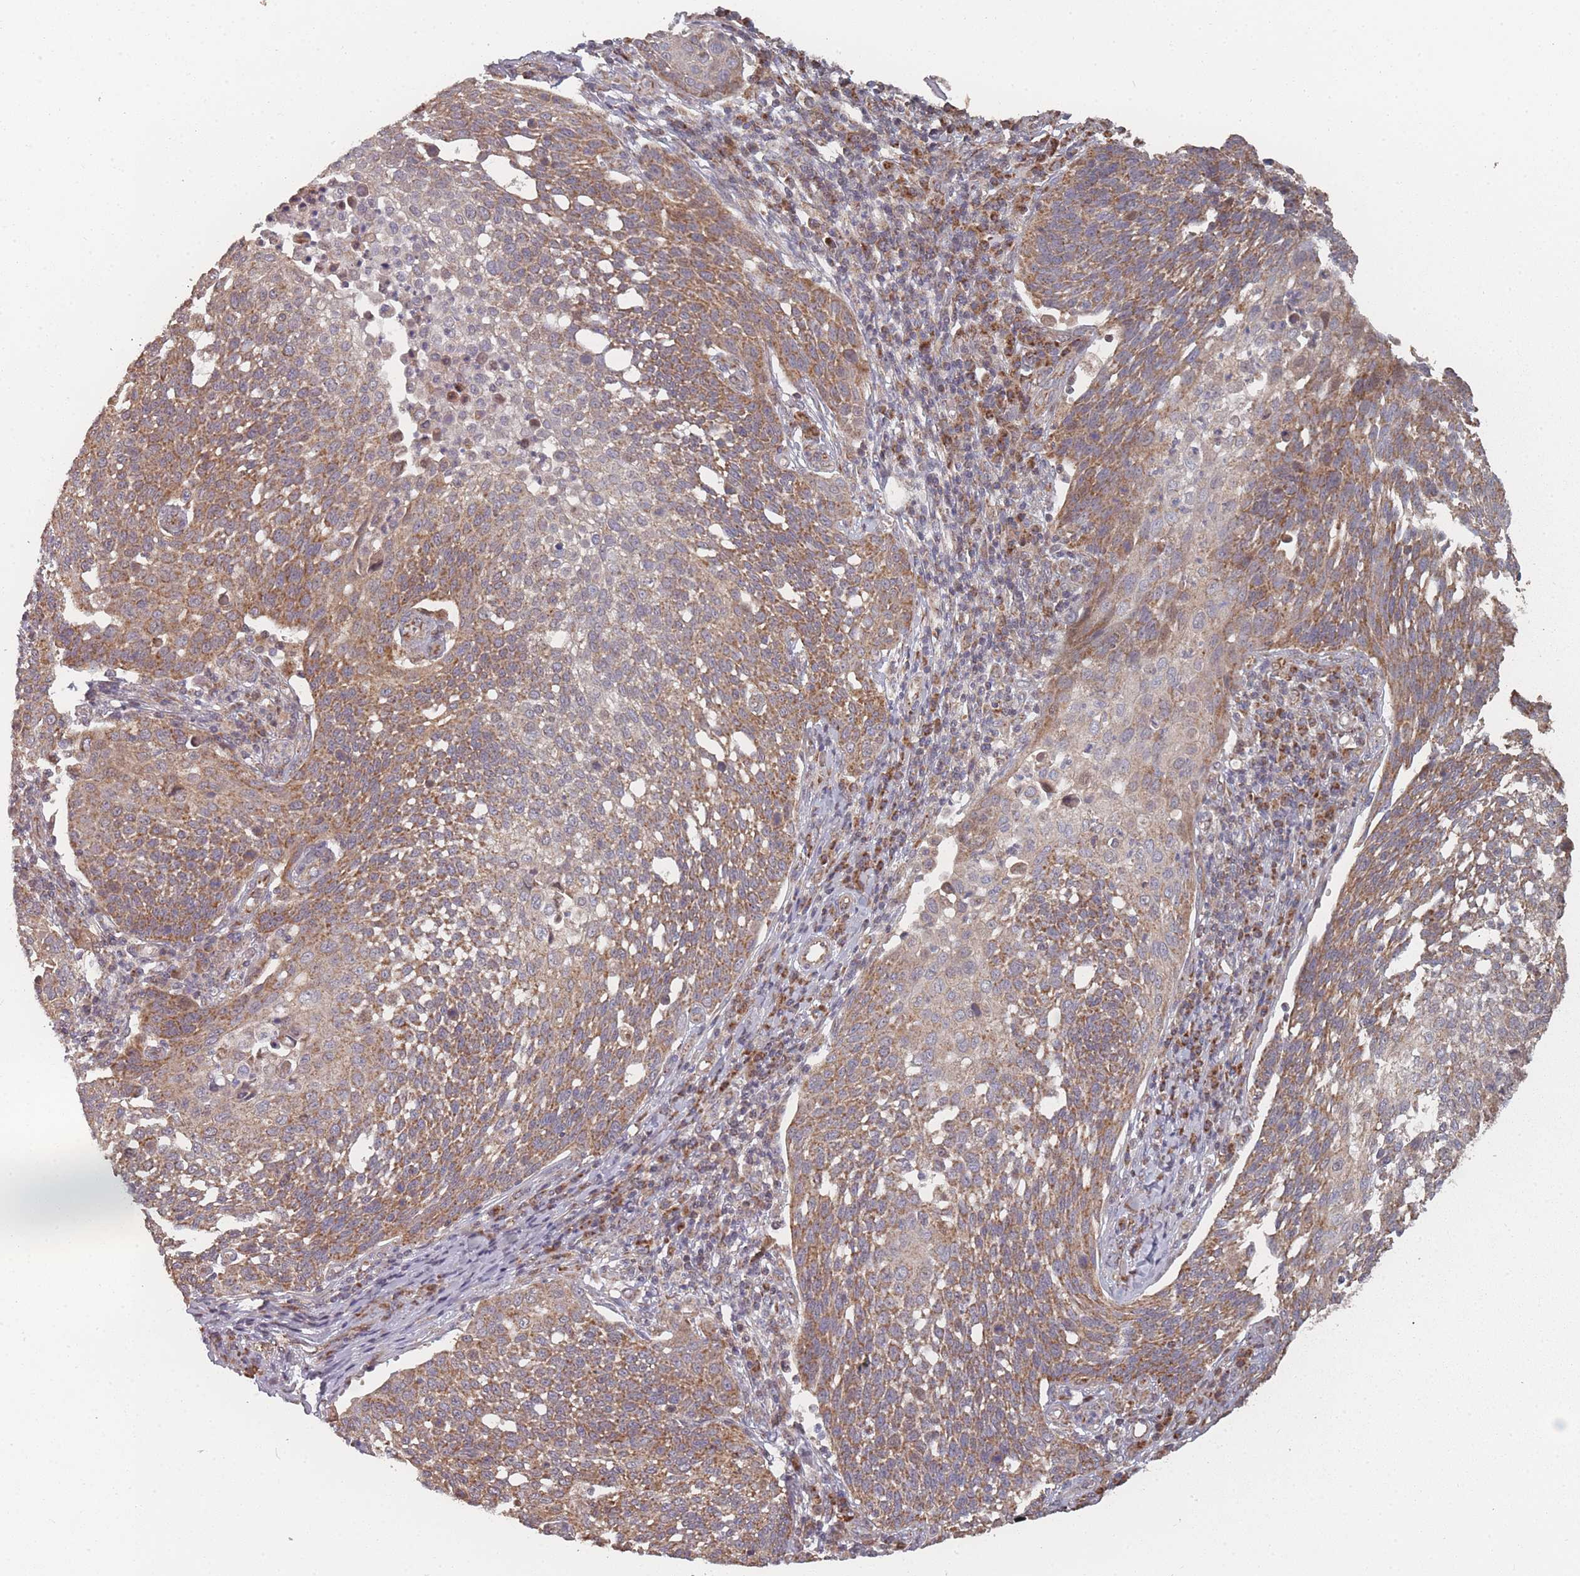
{"staining": {"intensity": "moderate", "quantity": ">75%", "location": "cytoplasmic/membranous"}, "tissue": "cervical cancer", "cell_type": "Tumor cells", "image_type": "cancer", "snomed": [{"axis": "morphology", "description": "Squamous cell carcinoma, NOS"}, {"axis": "topography", "description": "Cervix"}], "caption": "An image showing moderate cytoplasmic/membranous staining in about >75% of tumor cells in cervical squamous cell carcinoma, as visualized by brown immunohistochemical staining.", "gene": "PSMB3", "patient": {"sex": "female", "age": 34}}